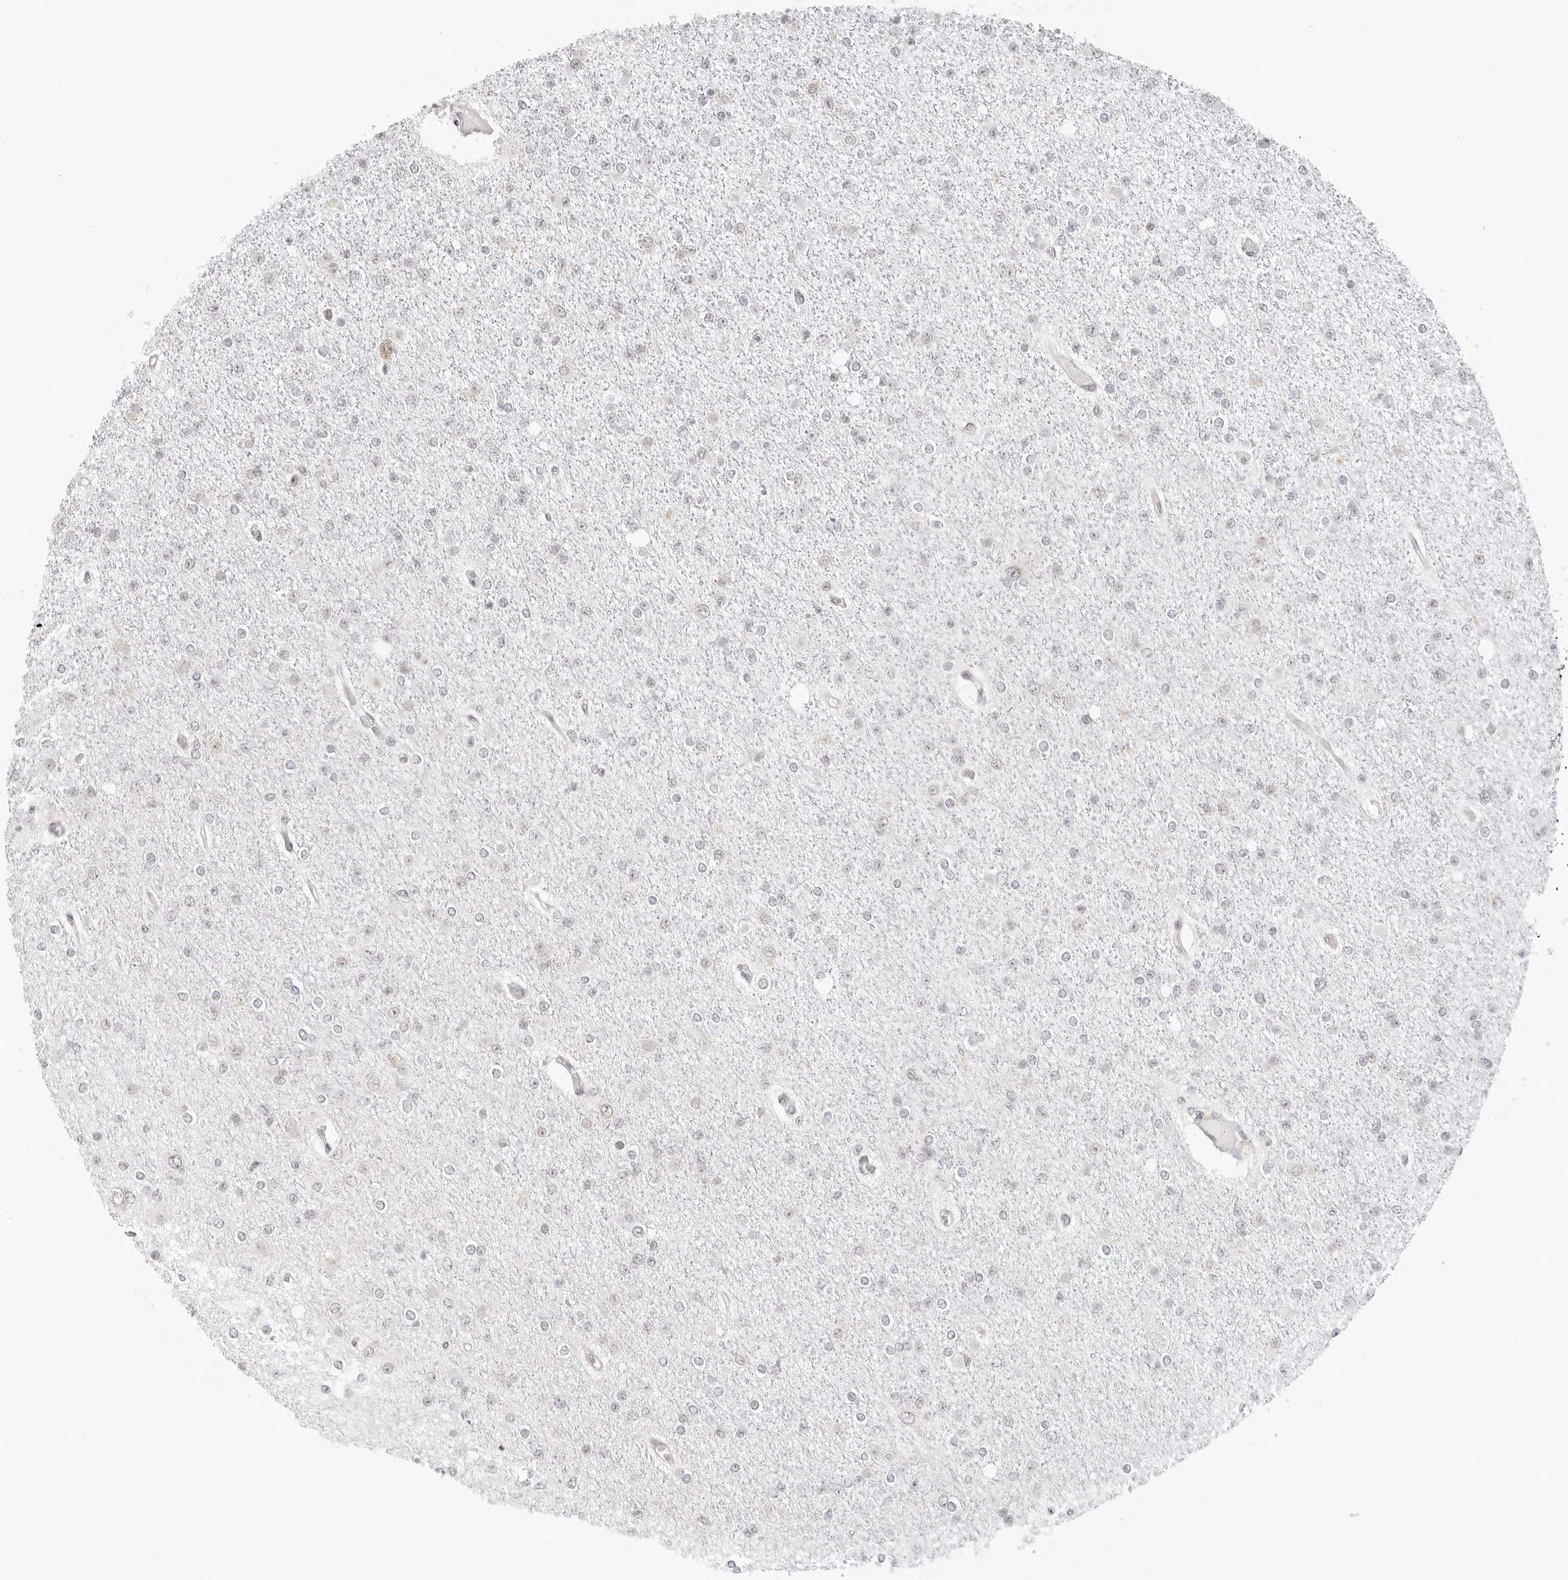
{"staining": {"intensity": "negative", "quantity": "none", "location": "none"}, "tissue": "glioma", "cell_type": "Tumor cells", "image_type": "cancer", "snomed": [{"axis": "morphology", "description": "Glioma, malignant, Low grade"}, {"axis": "topography", "description": "Brain"}], "caption": "Immunohistochemistry micrograph of malignant glioma (low-grade) stained for a protein (brown), which demonstrates no expression in tumor cells.", "gene": "TCIM", "patient": {"sex": "female", "age": 22}}